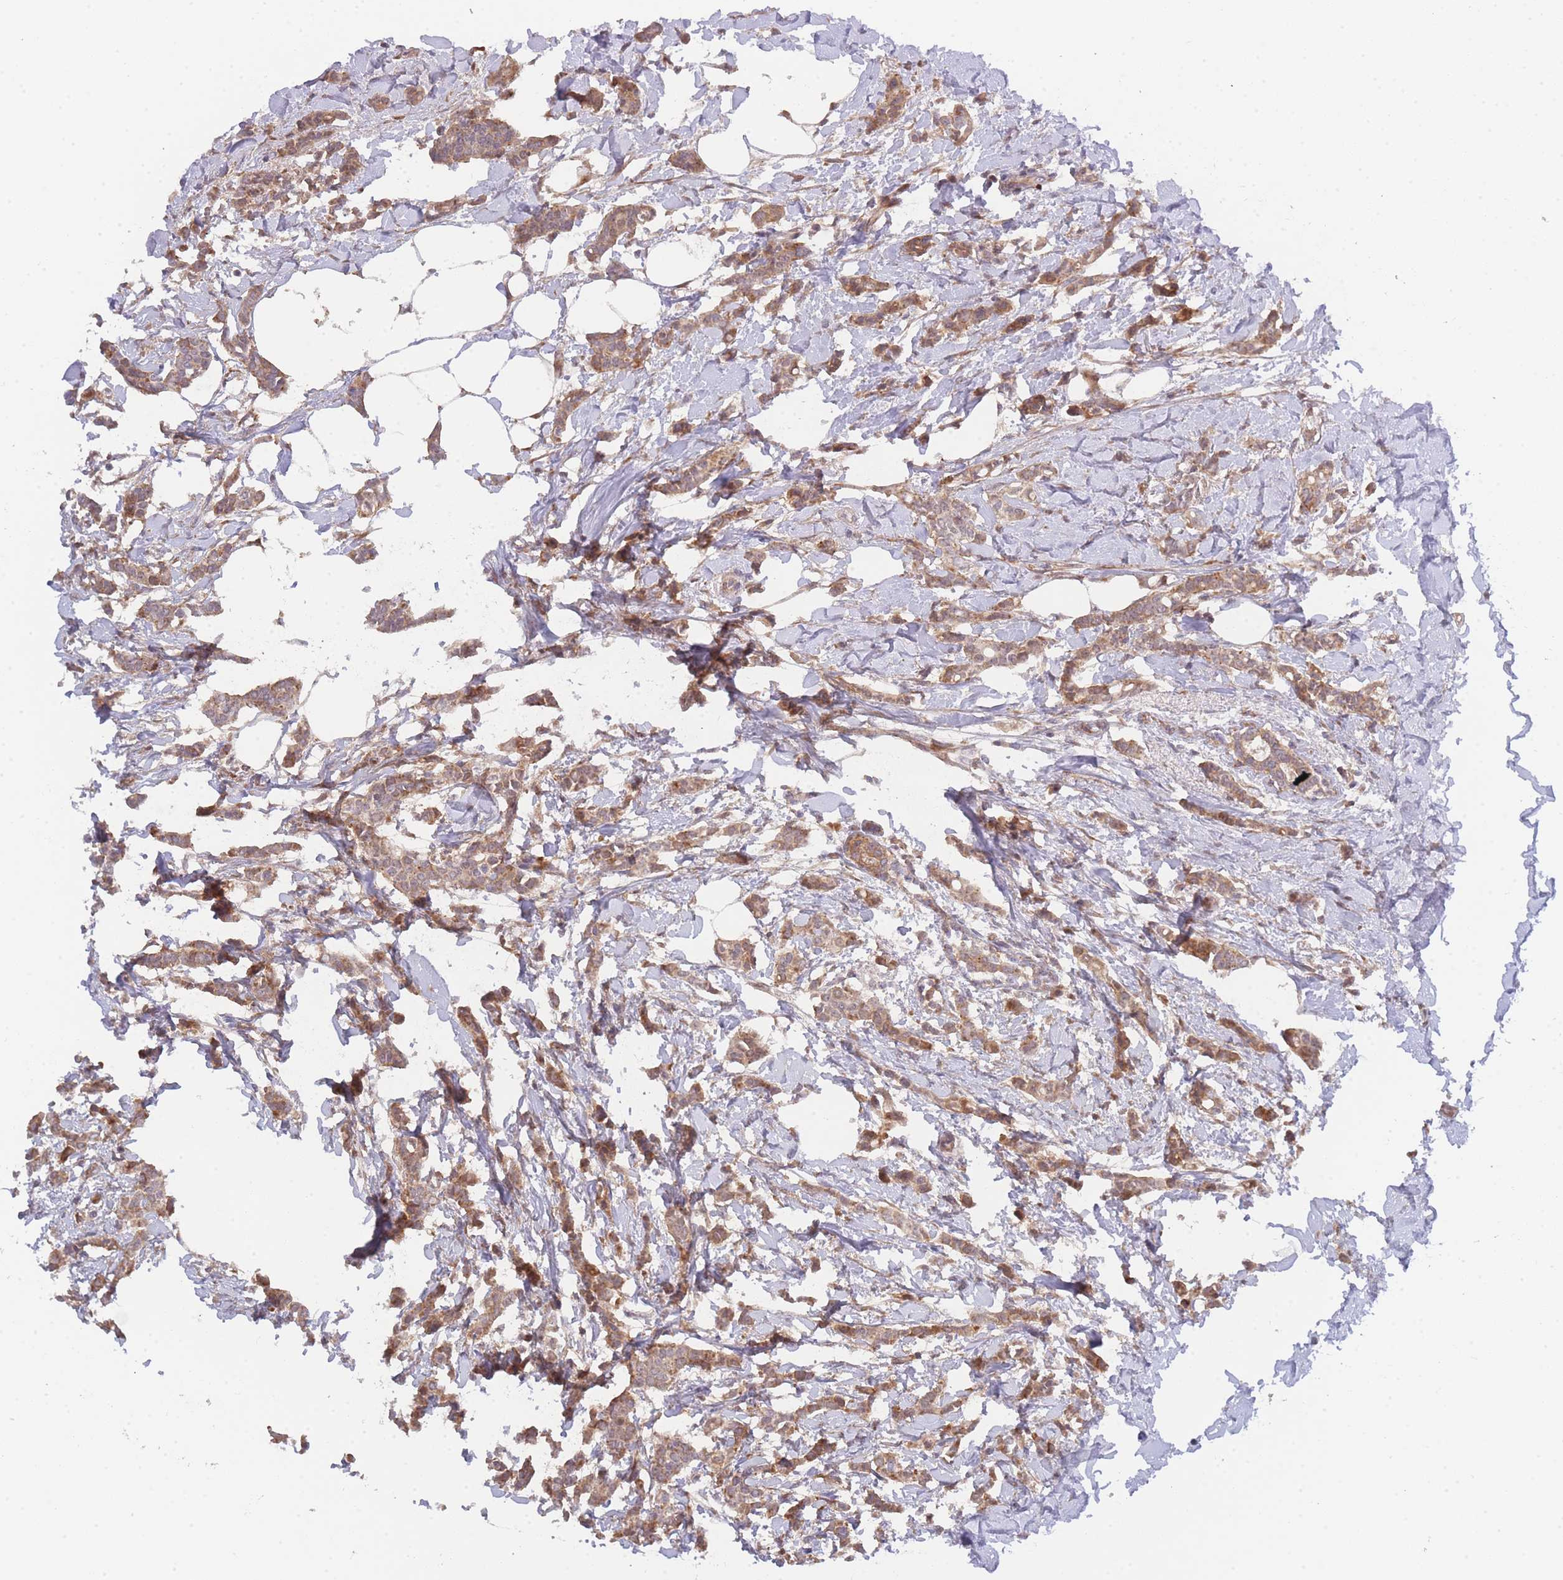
{"staining": {"intensity": "moderate", "quantity": ">75%", "location": "cytoplasmic/membranous"}, "tissue": "breast cancer", "cell_type": "Tumor cells", "image_type": "cancer", "snomed": [{"axis": "morphology", "description": "Duct carcinoma"}, {"axis": "topography", "description": "Breast"}], "caption": "The image demonstrates staining of breast invasive ductal carcinoma, revealing moderate cytoplasmic/membranous protein staining (brown color) within tumor cells.", "gene": "TRIM26", "patient": {"sex": "female", "age": 41}}